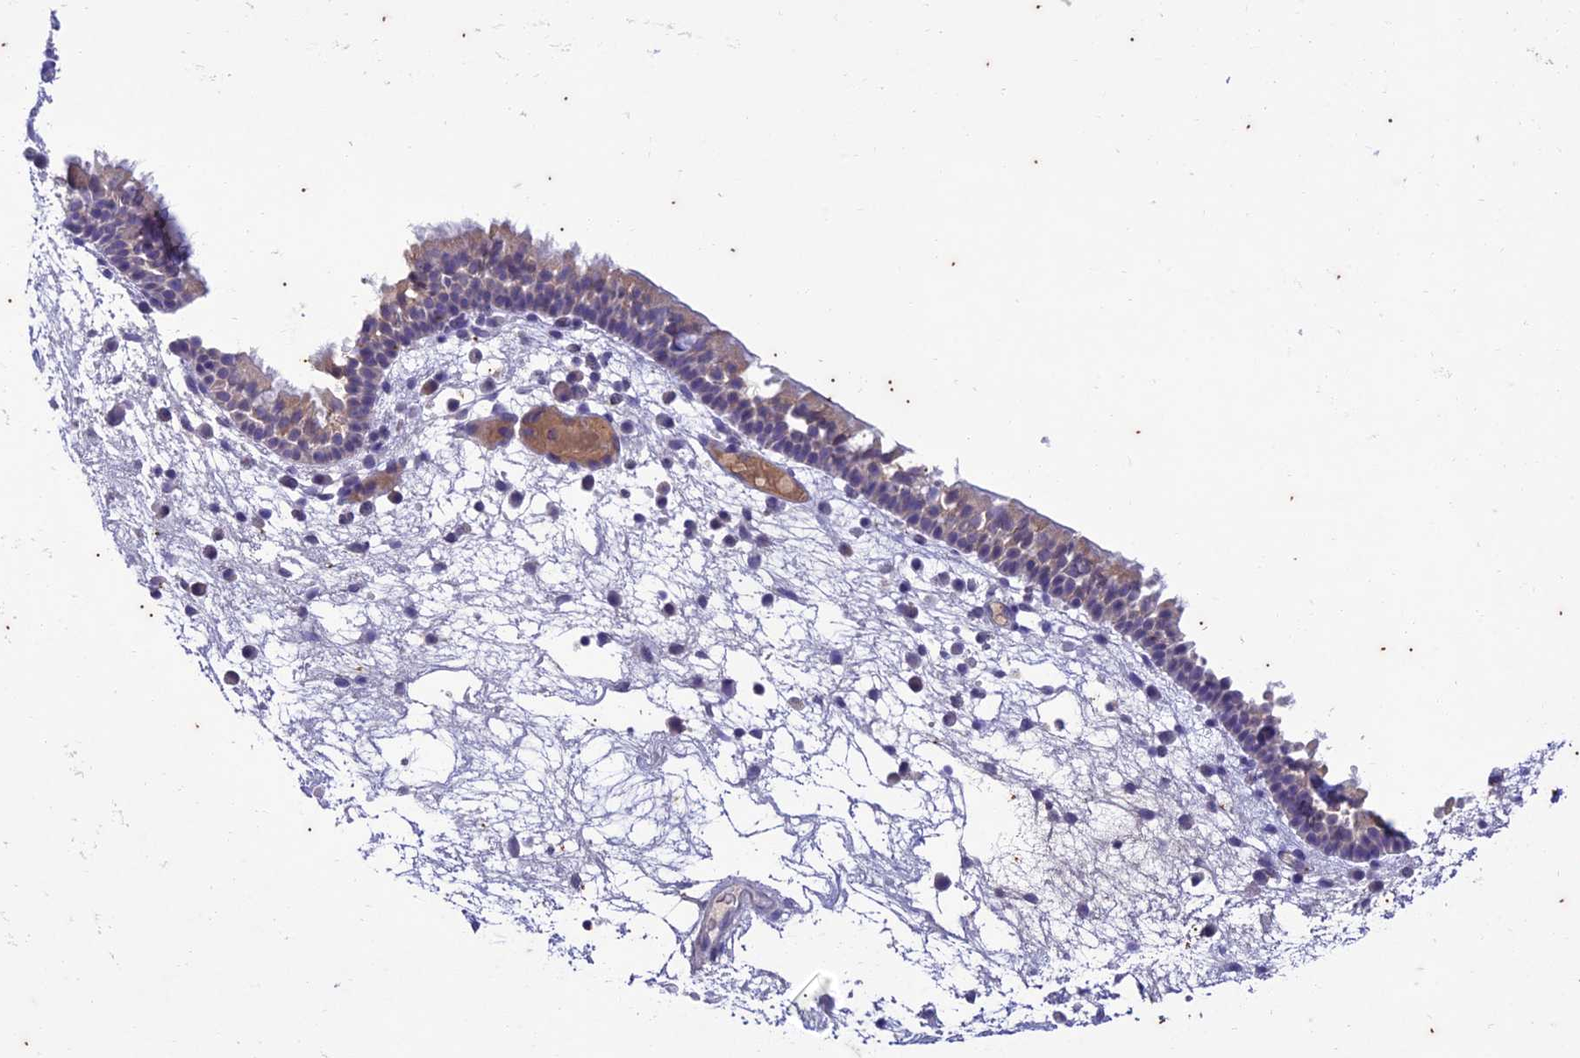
{"staining": {"intensity": "weak", "quantity": ">75%", "location": "cytoplasmic/membranous"}, "tissue": "nasopharynx", "cell_type": "Respiratory epithelial cells", "image_type": "normal", "snomed": [{"axis": "morphology", "description": "Normal tissue, NOS"}, {"axis": "morphology", "description": "Inflammation, NOS"}, {"axis": "morphology", "description": "Malignant melanoma, Metastatic site"}, {"axis": "topography", "description": "Nasopharynx"}], "caption": "Immunohistochemical staining of unremarkable nasopharynx displays low levels of weak cytoplasmic/membranous staining in approximately >75% of respiratory epithelial cells.", "gene": "TMEM40", "patient": {"sex": "male", "age": 70}}